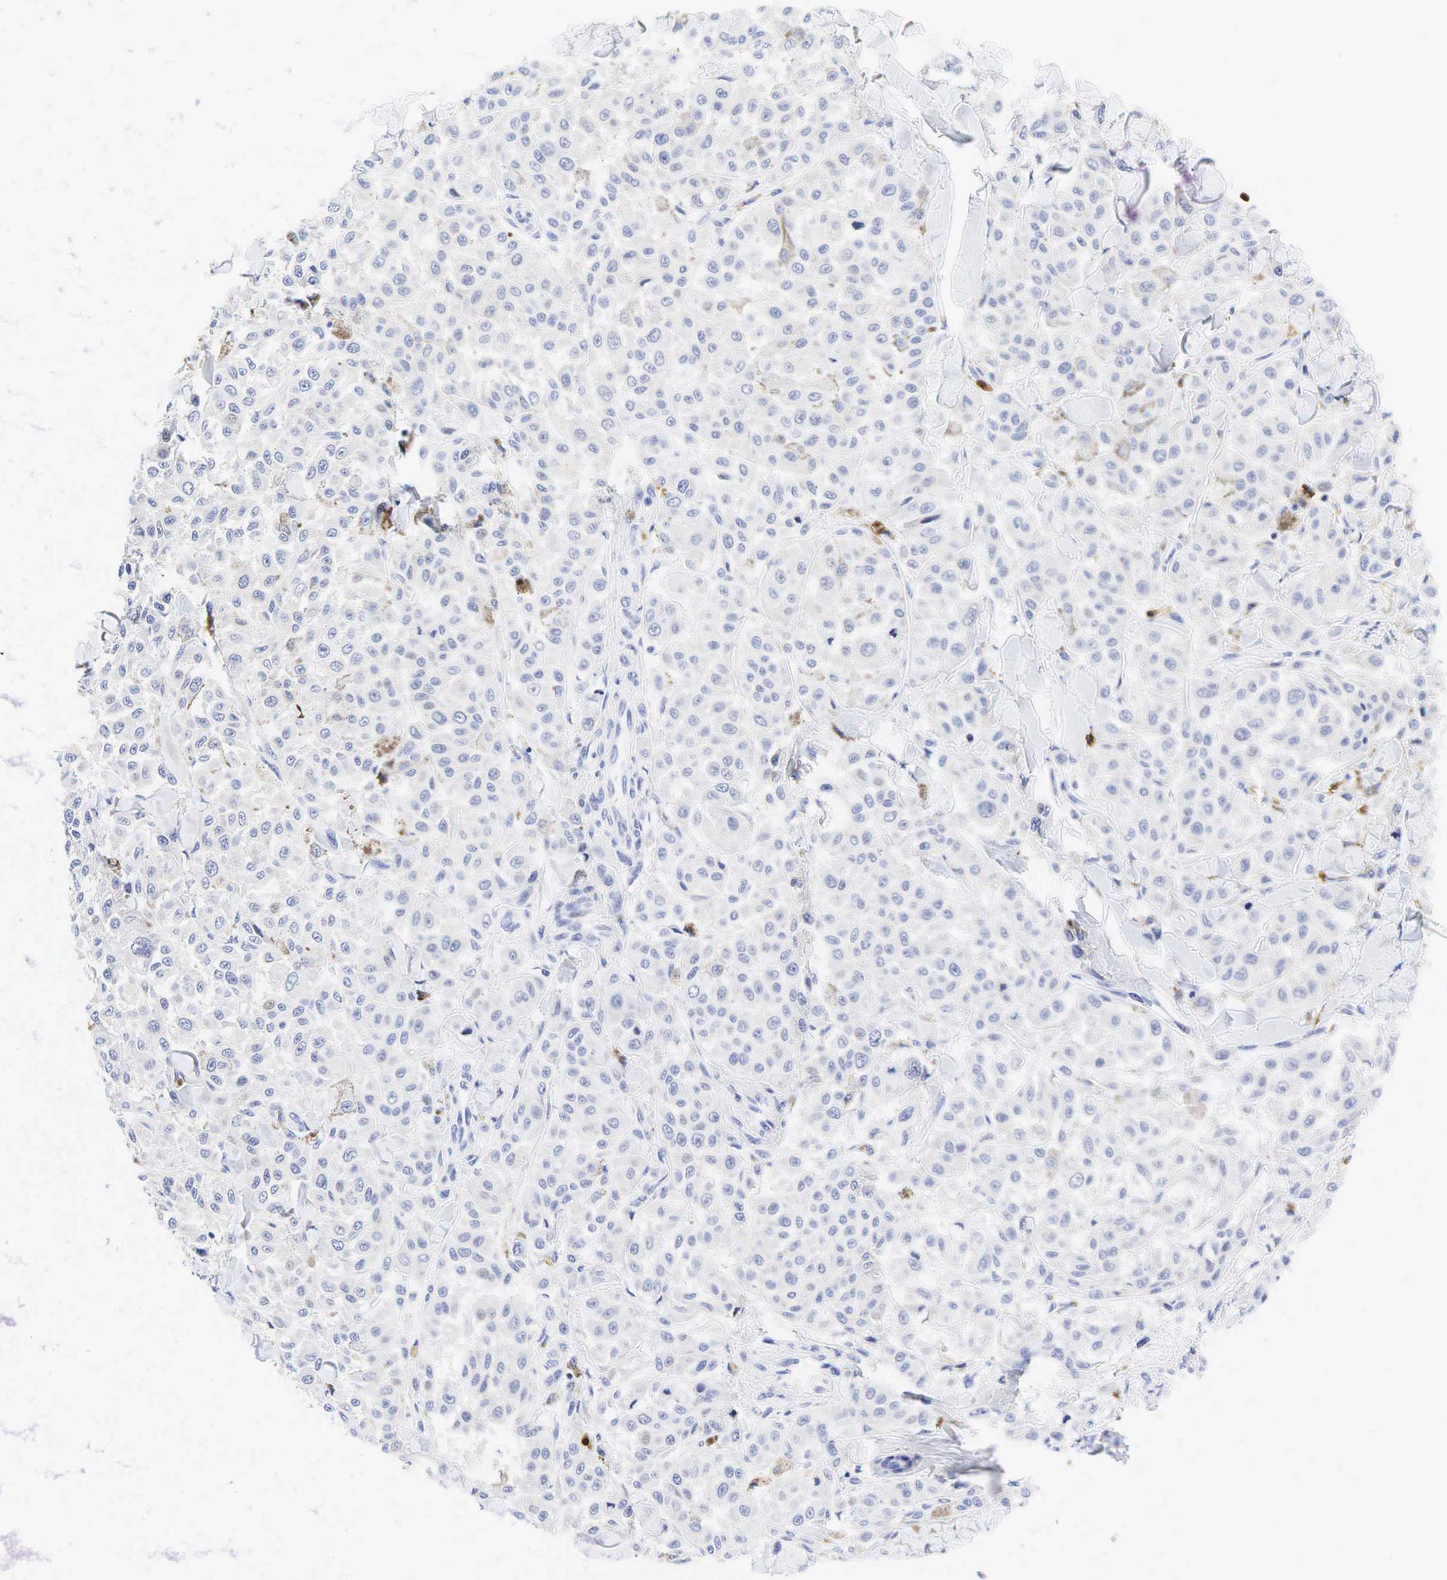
{"staining": {"intensity": "negative", "quantity": "none", "location": "none"}, "tissue": "melanoma", "cell_type": "Tumor cells", "image_type": "cancer", "snomed": [{"axis": "morphology", "description": "Malignant melanoma, NOS"}, {"axis": "topography", "description": "Skin"}], "caption": "Tumor cells are negative for brown protein staining in melanoma.", "gene": "CD8A", "patient": {"sex": "female", "age": 64}}